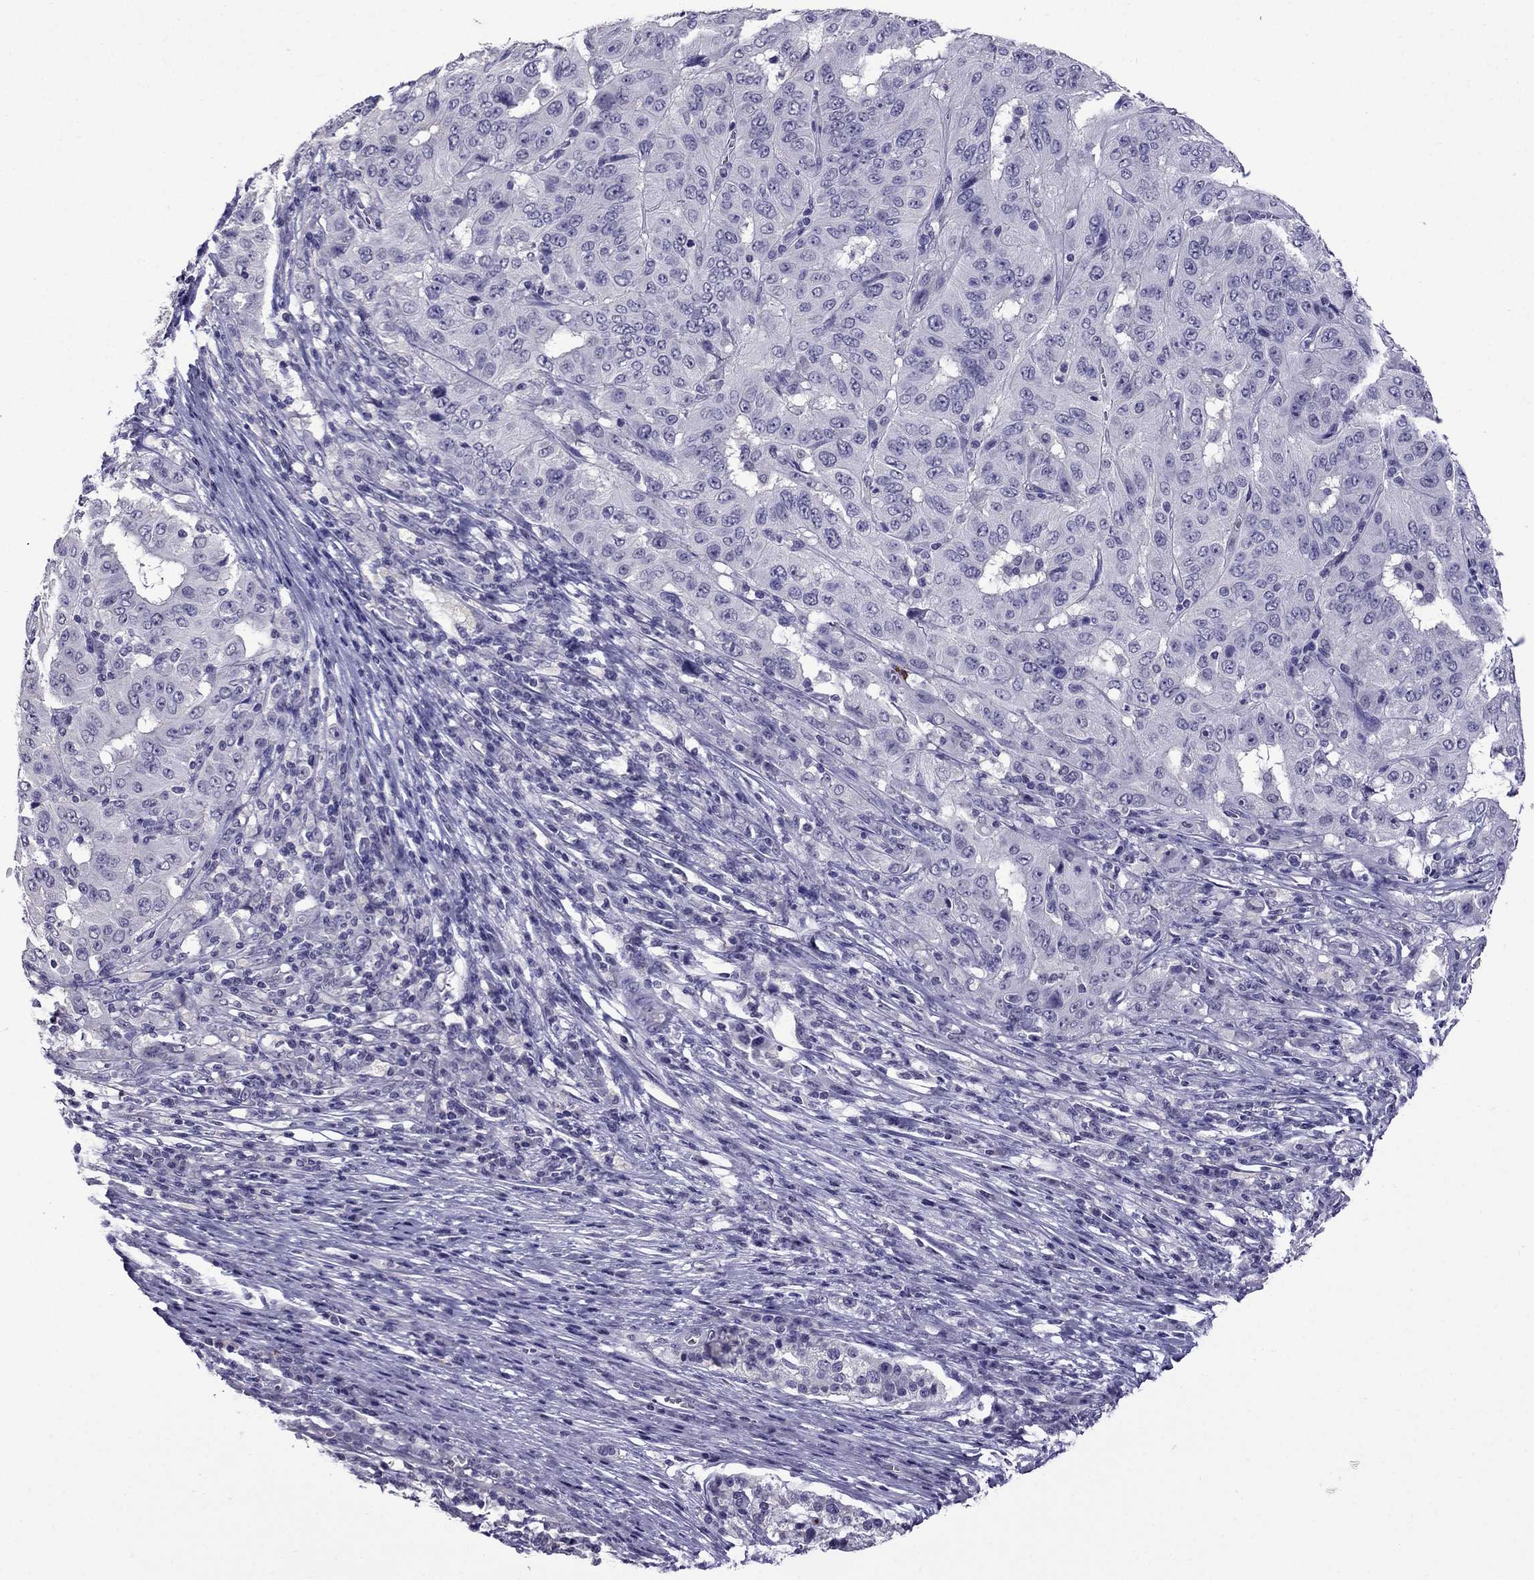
{"staining": {"intensity": "negative", "quantity": "none", "location": "none"}, "tissue": "pancreatic cancer", "cell_type": "Tumor cells", "image_type": "cancer", "snomed": [{"axis": "morphology", "description": "Adenocarcinoma, NOS"}, {"axis": "topography", "description": "Pancreas"}], "caption": "This is an immunohistochemistry histopathology image of adenocarcinoma (pancreatic). There is no staining in tumor cells.", "gene": "OLFM4", "patient": {"sex": "male", "age": 63}}